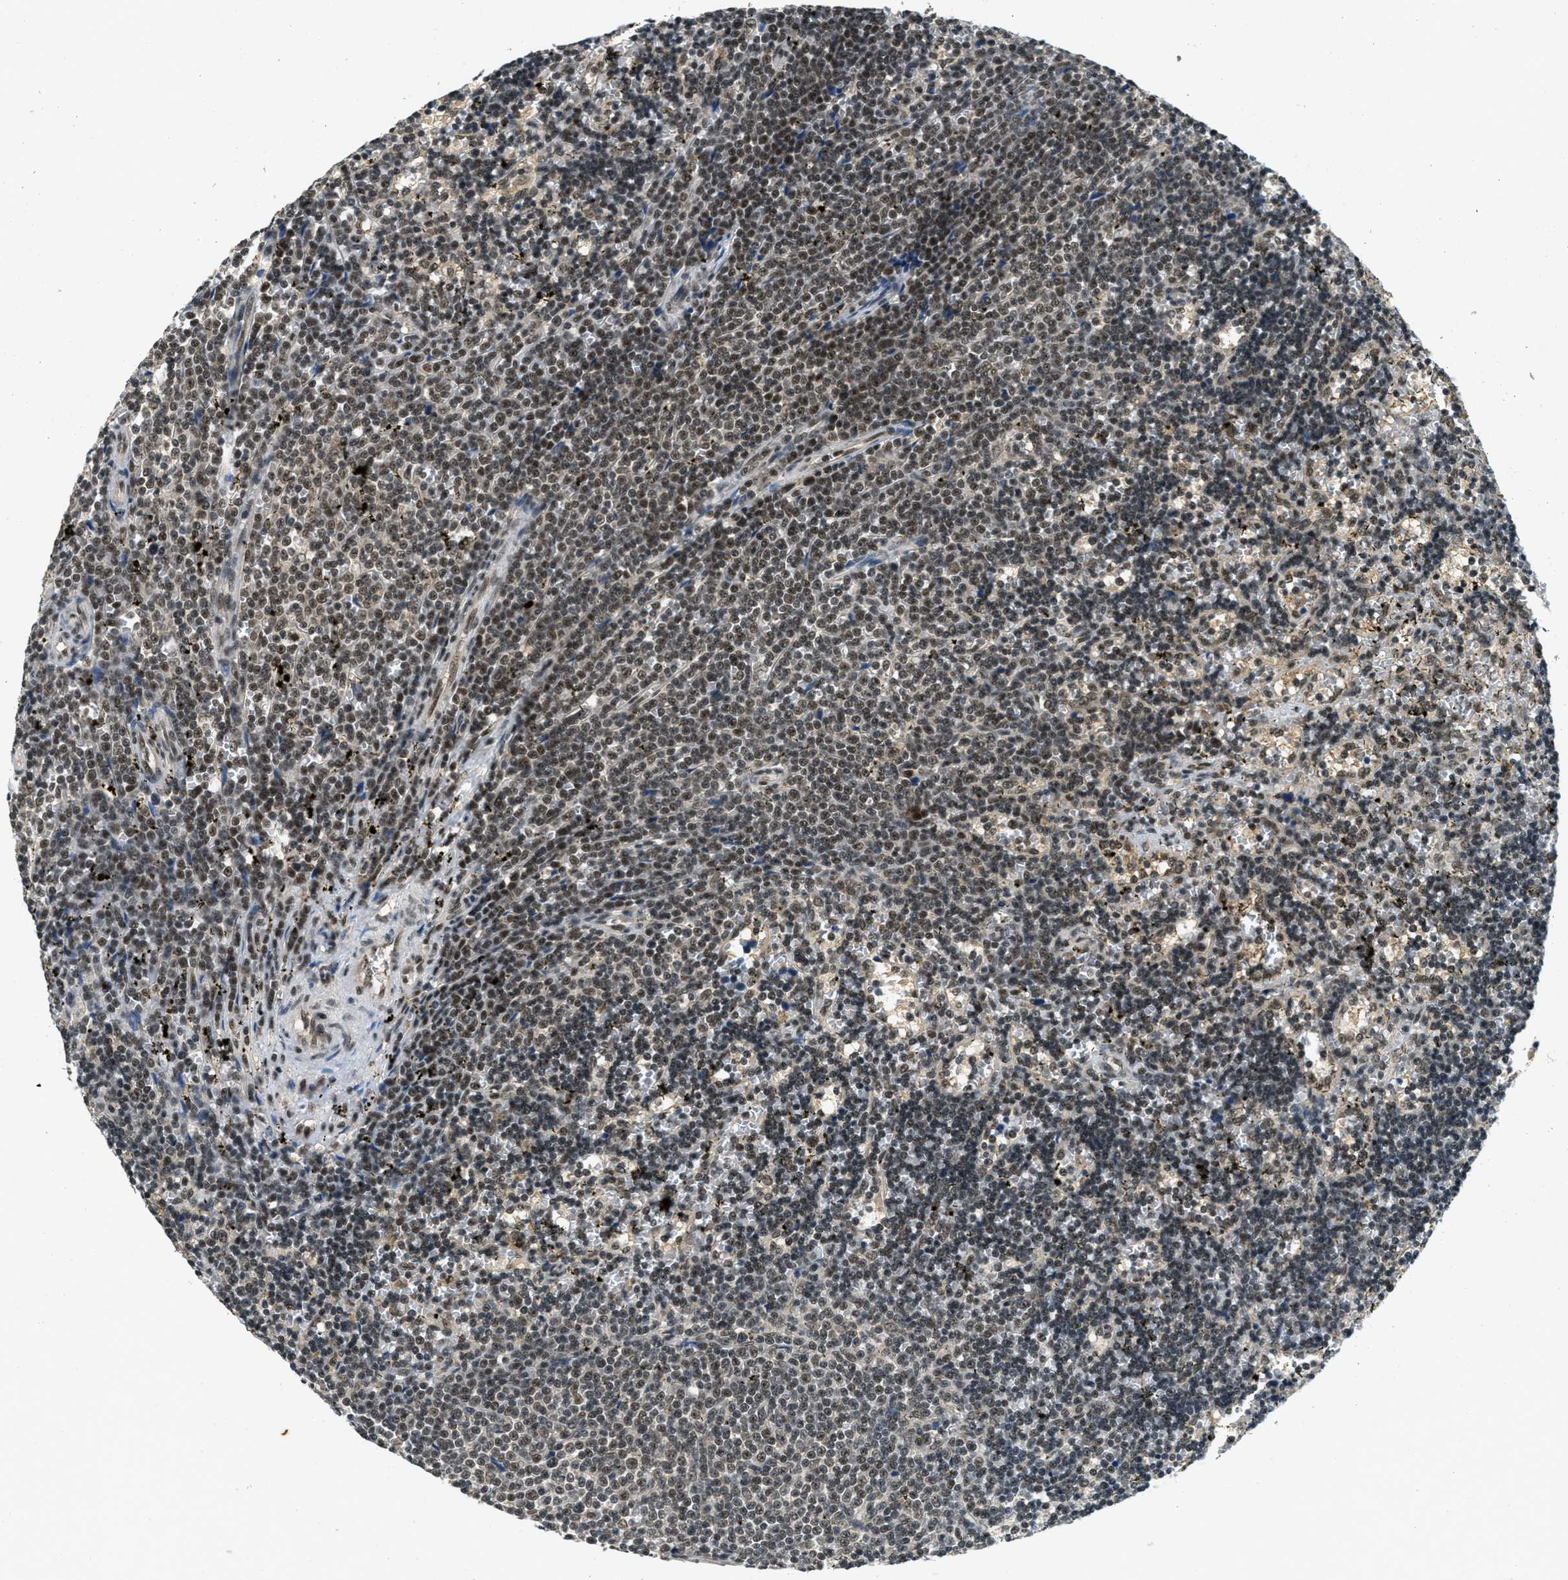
{"staining": {"intensity": "moderate", "quantity": ">75%", "location": "nuclear"}, "tissue": "lymphoma", "cell_type": "Tumor cells", "image_type": "cancer", "snomed": [{"axis": "morphology", "description": "Malignant lymphoma, non-Hodgkin's type, Low grade"}, {"axis": "topography", "description": "Spleen"}], "caption": "An immunohistochemistry histopathology image of tumor tissue is shown. Protein staining in brown labels moderate nuclear positivity in lymphoma within tumor cells. (IHC, brightfield microscopy, high magnification).", "gene": "ZNF148", "patient": {"sex": "male", "age": 60}}